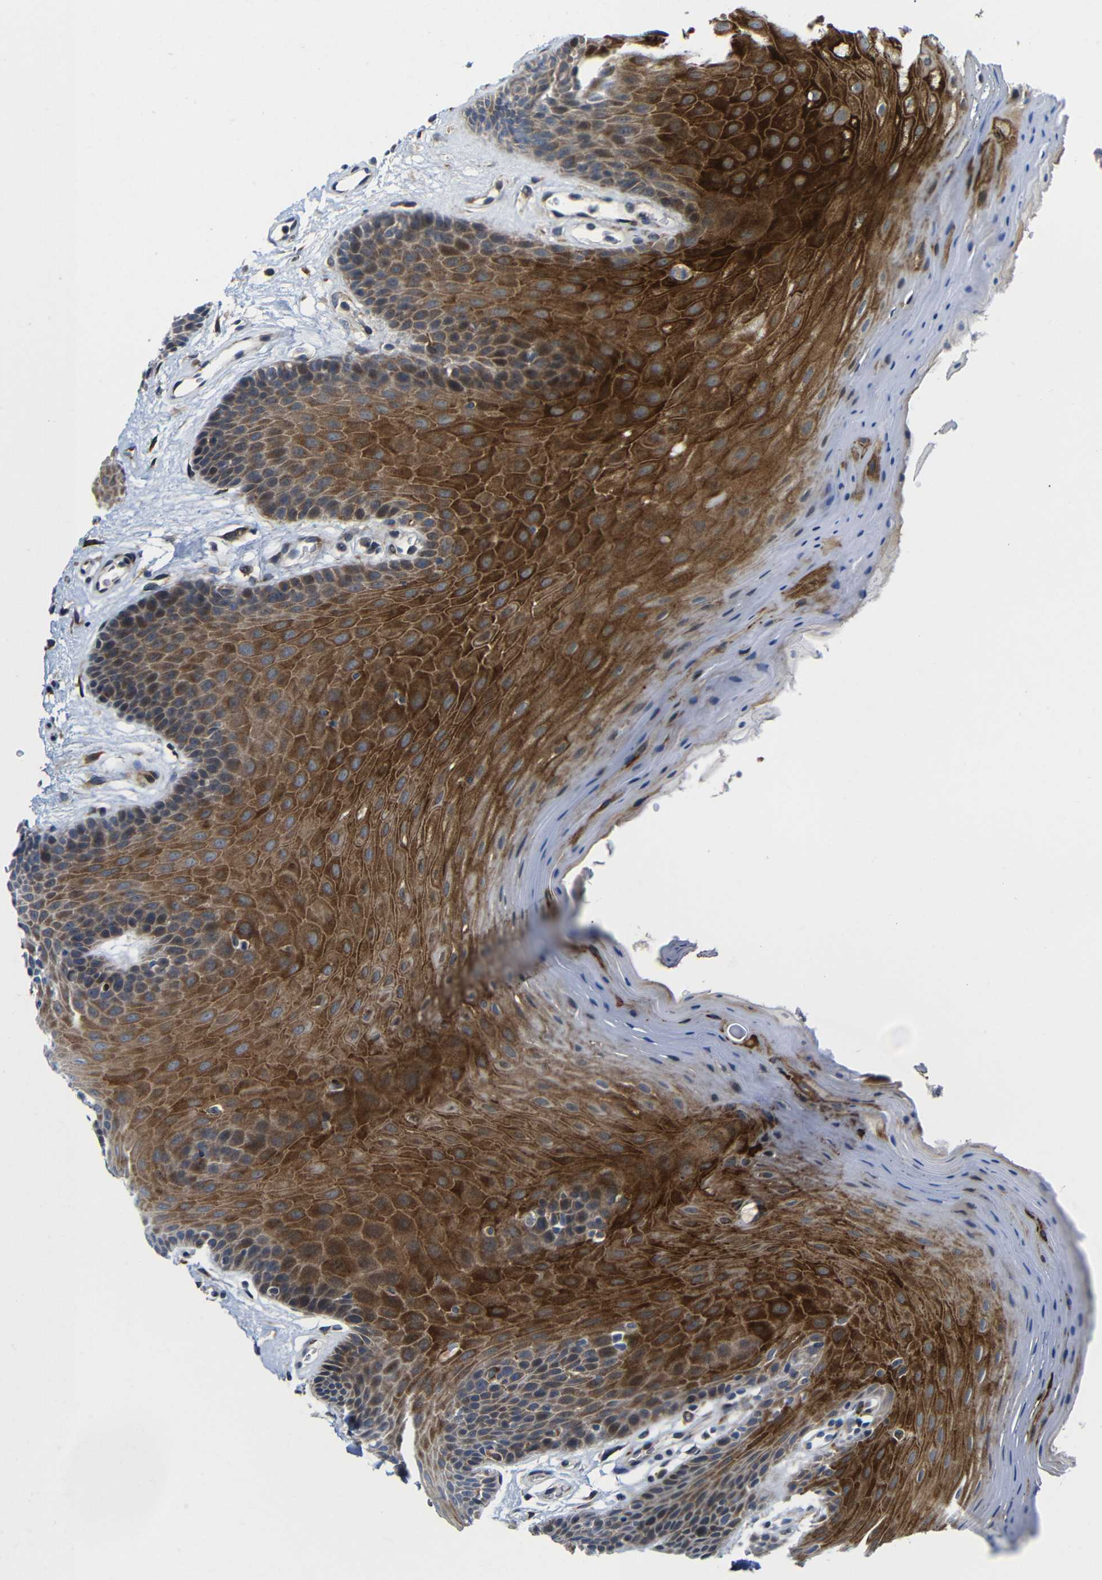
{"staining": {"intensity": "strong", "quantity": "25%-75%", "location": "cytoplasmic/membranous"}, "tissue": "oral mucosa", "cell_type": "Squamous epithelial cells", "image_type": "normal", "snomed": [{"axis": "morphology", "description": "Normal tissue, NOS"}, {"axis": "morphology", "description": "Squamous cell carcinoma, NOS"}, {"axis": "topography", "description": "Skeletal muscle"}, {"axis": "topography", "description": "Adipose tissue"}, {"axis": "topography", "description": "Vascular tissue"}, {"axis": "topography", "description": "Oral tissue"}, {"axis": "topography", "description": "Peripheral nerve tissue"}, {"axis": "topography", "description": "Head-Neck"}], "caption": "DAB (3,3'-diaminobenzidine) immunohistochemical staining of unremarkable oral mucosa shows strong cytoplasmic/membranous protein staining in approximately 25%-75% of squamous epithelial cells. Using DAB (brown) and hematoxylin (blue) stains, captured at high magnification using brightfield microscopy.", "gene": "P3H2", "patient": {"sex": "male", "age": 71}}